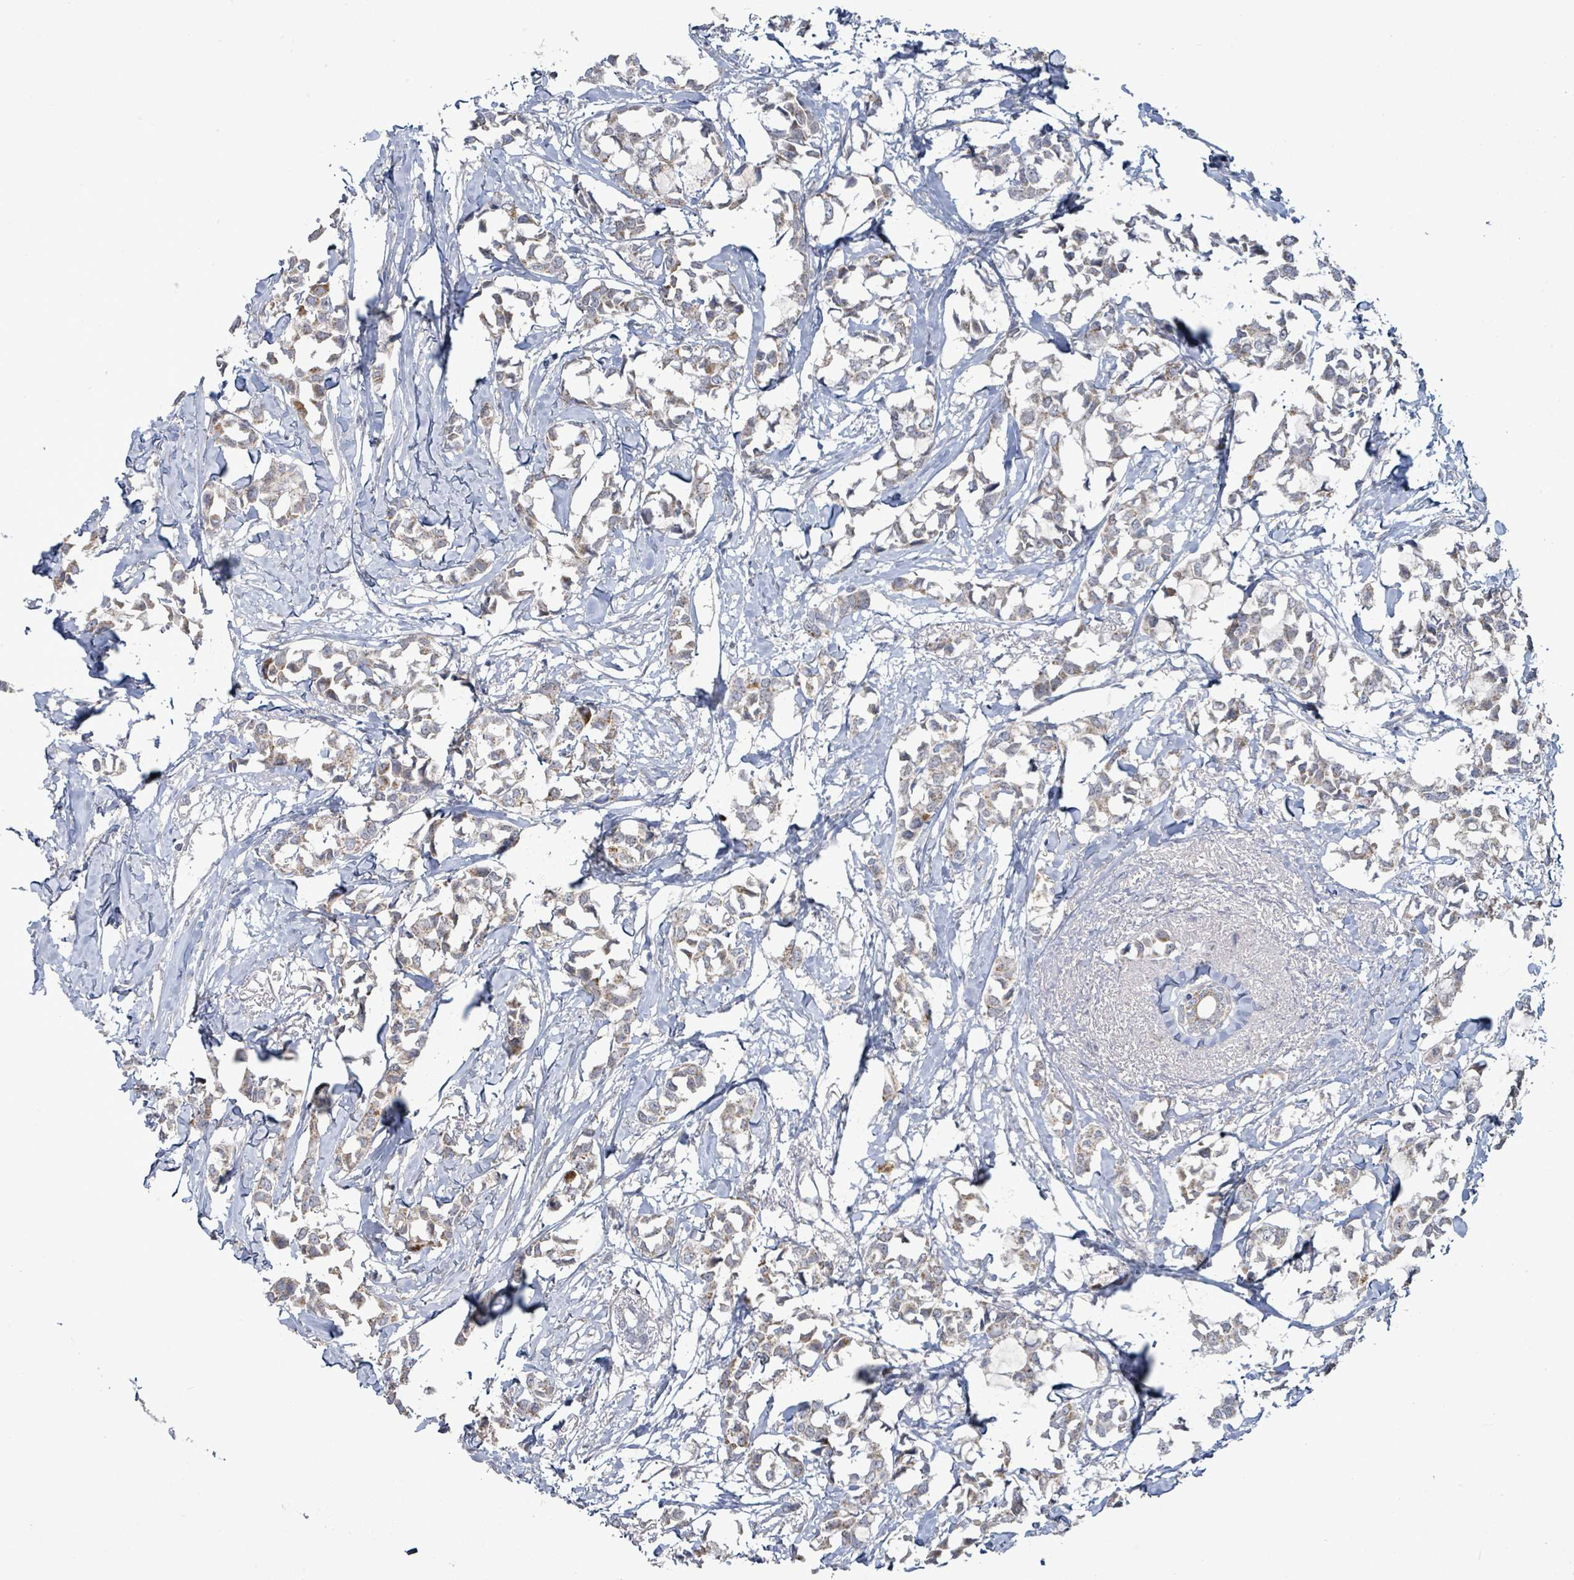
{"staining": {"intensity": "weak", "quantity": "25%-75%", "location": "cytoplasmic/membranous"}, "tissue": "breast cancer", "cell_type": "Tumor cells", "image_type": "cancer", "snomed": [{"axis": "morphology", "description": "Duct carcinoma"}, {"axis": "topography", "description": "Breast"}], "caption": "The photomicrograph demonstrates immunohistochemical staining of invasive ductal carcinoma (breast). There is weak cytoplasmic/membranous expression is present in about 25%-75% of tumor cells.", "gene": "ZFPM1", "patient": {"sex": "female", "age": 73}}